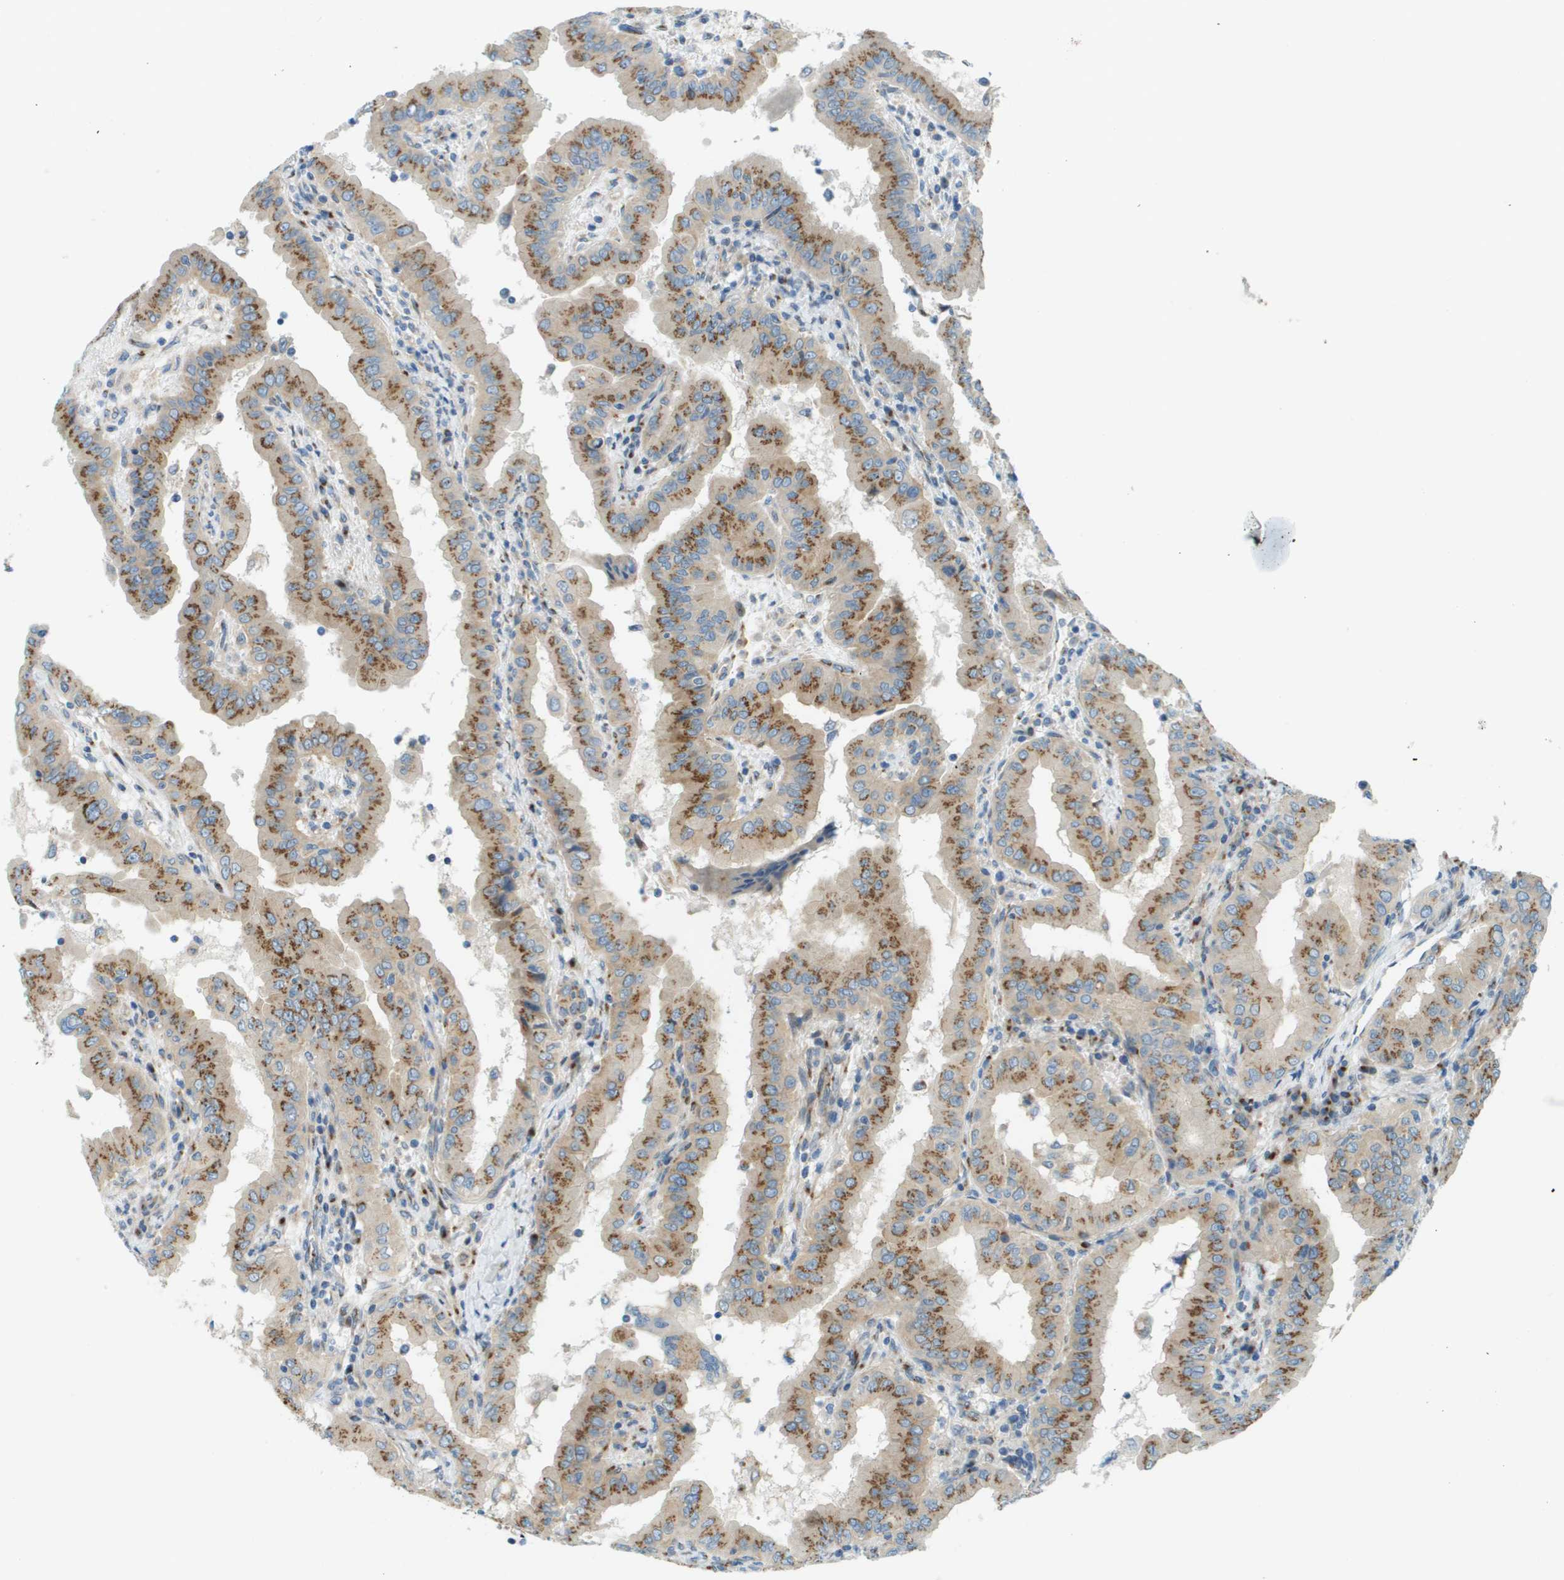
{"staining": {"intensity": "moderate", "quantity": ">75%", "location": "cytoplasmic/membranous"}, "tissue": "thyroid cancer", "cell_type": "Tumor cells", "image_type": "cancer", "snomed": [{"axis": "morphology", "description": "Papillary adenocarcinoma, NOS"}, {"axis": "topography", "description": "Thyroid gland"}], "caption": "This micrograph demonstrates immunohistochemistry (IHC) staining of human papillary adenocarcinoma (thyroid), with medium moderate cytoplasmic/membranous positivity in approximately >75% of tumor cells.", "gene": "ACBD3", "patient": {"sex": "male", "age": 33}}